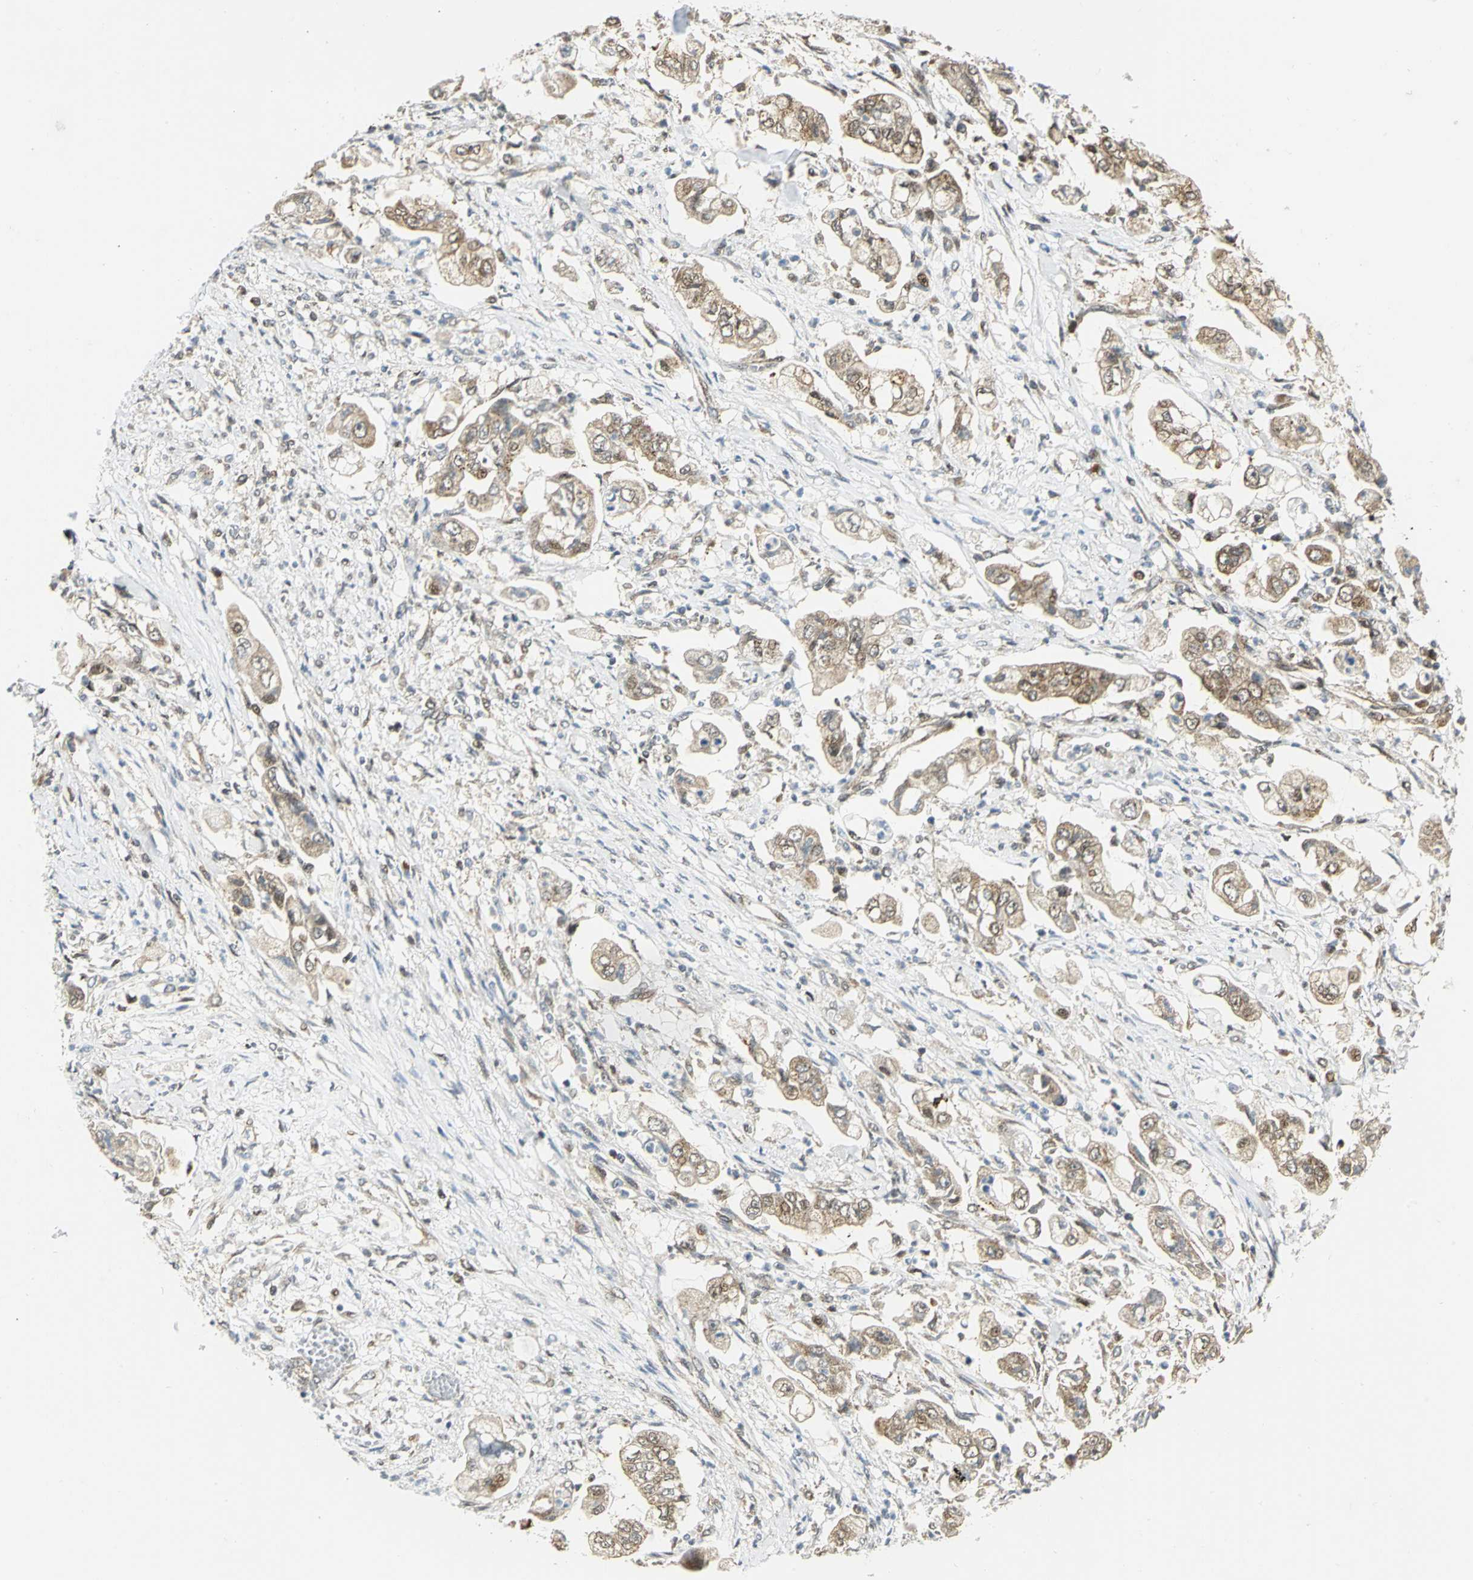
{"staining": {"intensity": "moderate", "quantity": ">75%", "location": "cytoplasmic/membranous"}, "tissue": "stomach cancer", "cell_type": "Tumor cells", "image_type": "cancer", "snomed": [{"axis": "morphology", "description": "Adenocarcinoma, NOS"}, {"axis": "topography", "description": "Stomach"}], "caption": "Brown immunohistochemical staining in human stomach adenocarcinoma shows moderate cytoplasmic/membranous positivity in approximately >75% of tumor cells.", "gene": "ATP6V1A", "patient": {"sex": "male", "age": 62}}